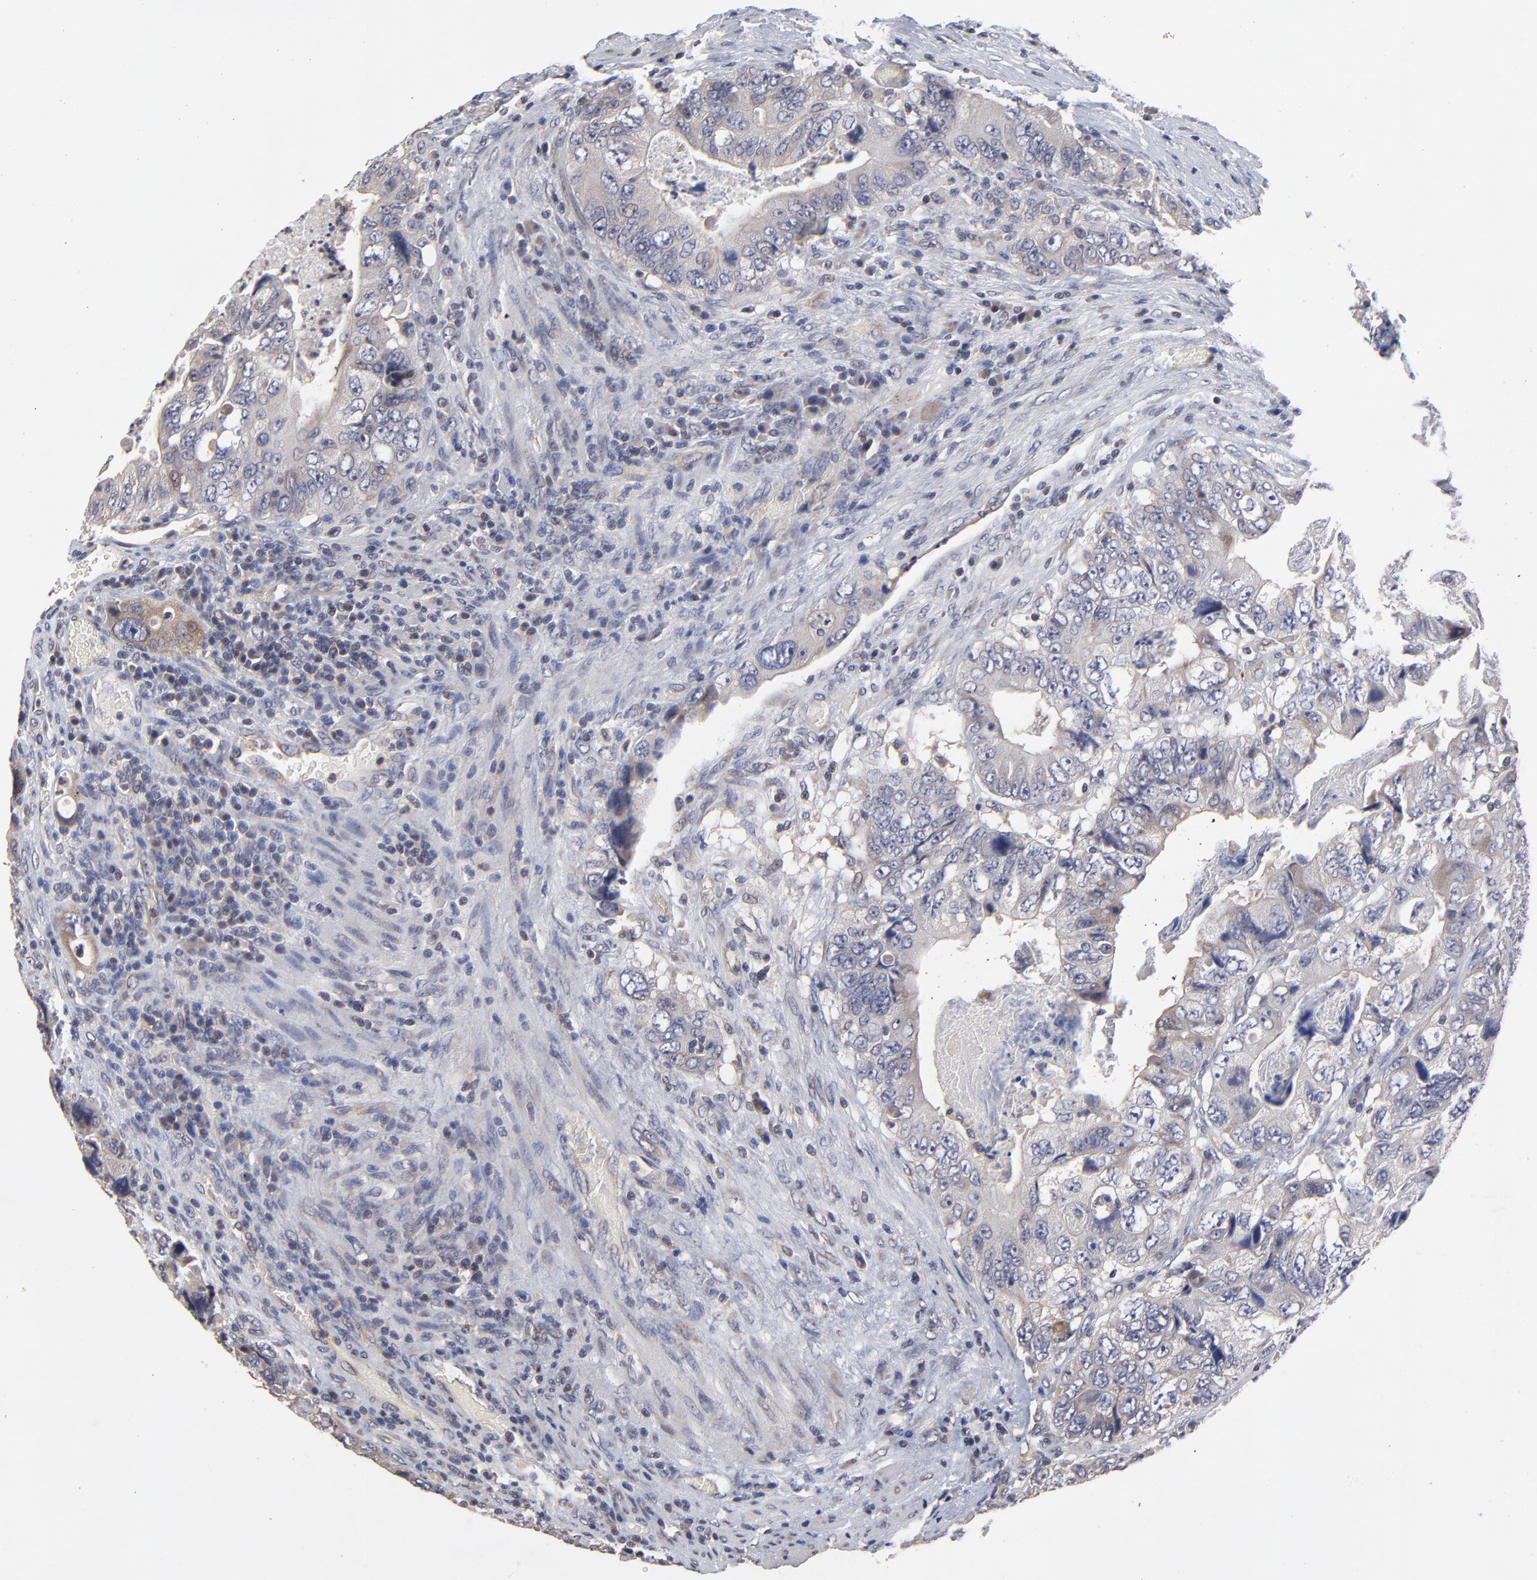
{"staining": {"intensity": "weak", "quantity": ">75%", "location": "cytoplasmic/membranous"}, "tissue": "colorectal cancer", "cell_type": "Tumor cells", "image_type": "cancer", "snomed": [{"axis": "morphology", "description": "Adenocarcinoma, NOS"}, {"axis": "topography", "description": "Rectum"}], "caption": "Immunohistochemical staining of colorectal cancer displays low levels of weak cytoplasmic/membranous protein positivity in approximately >75% of tumor cells. (DAB (3,3'-diaminobenzidine) IHC with brightfield microscopy, high magnification).", "gene": "ZNF157", "patient": {"sex": "female", "age": 82}}